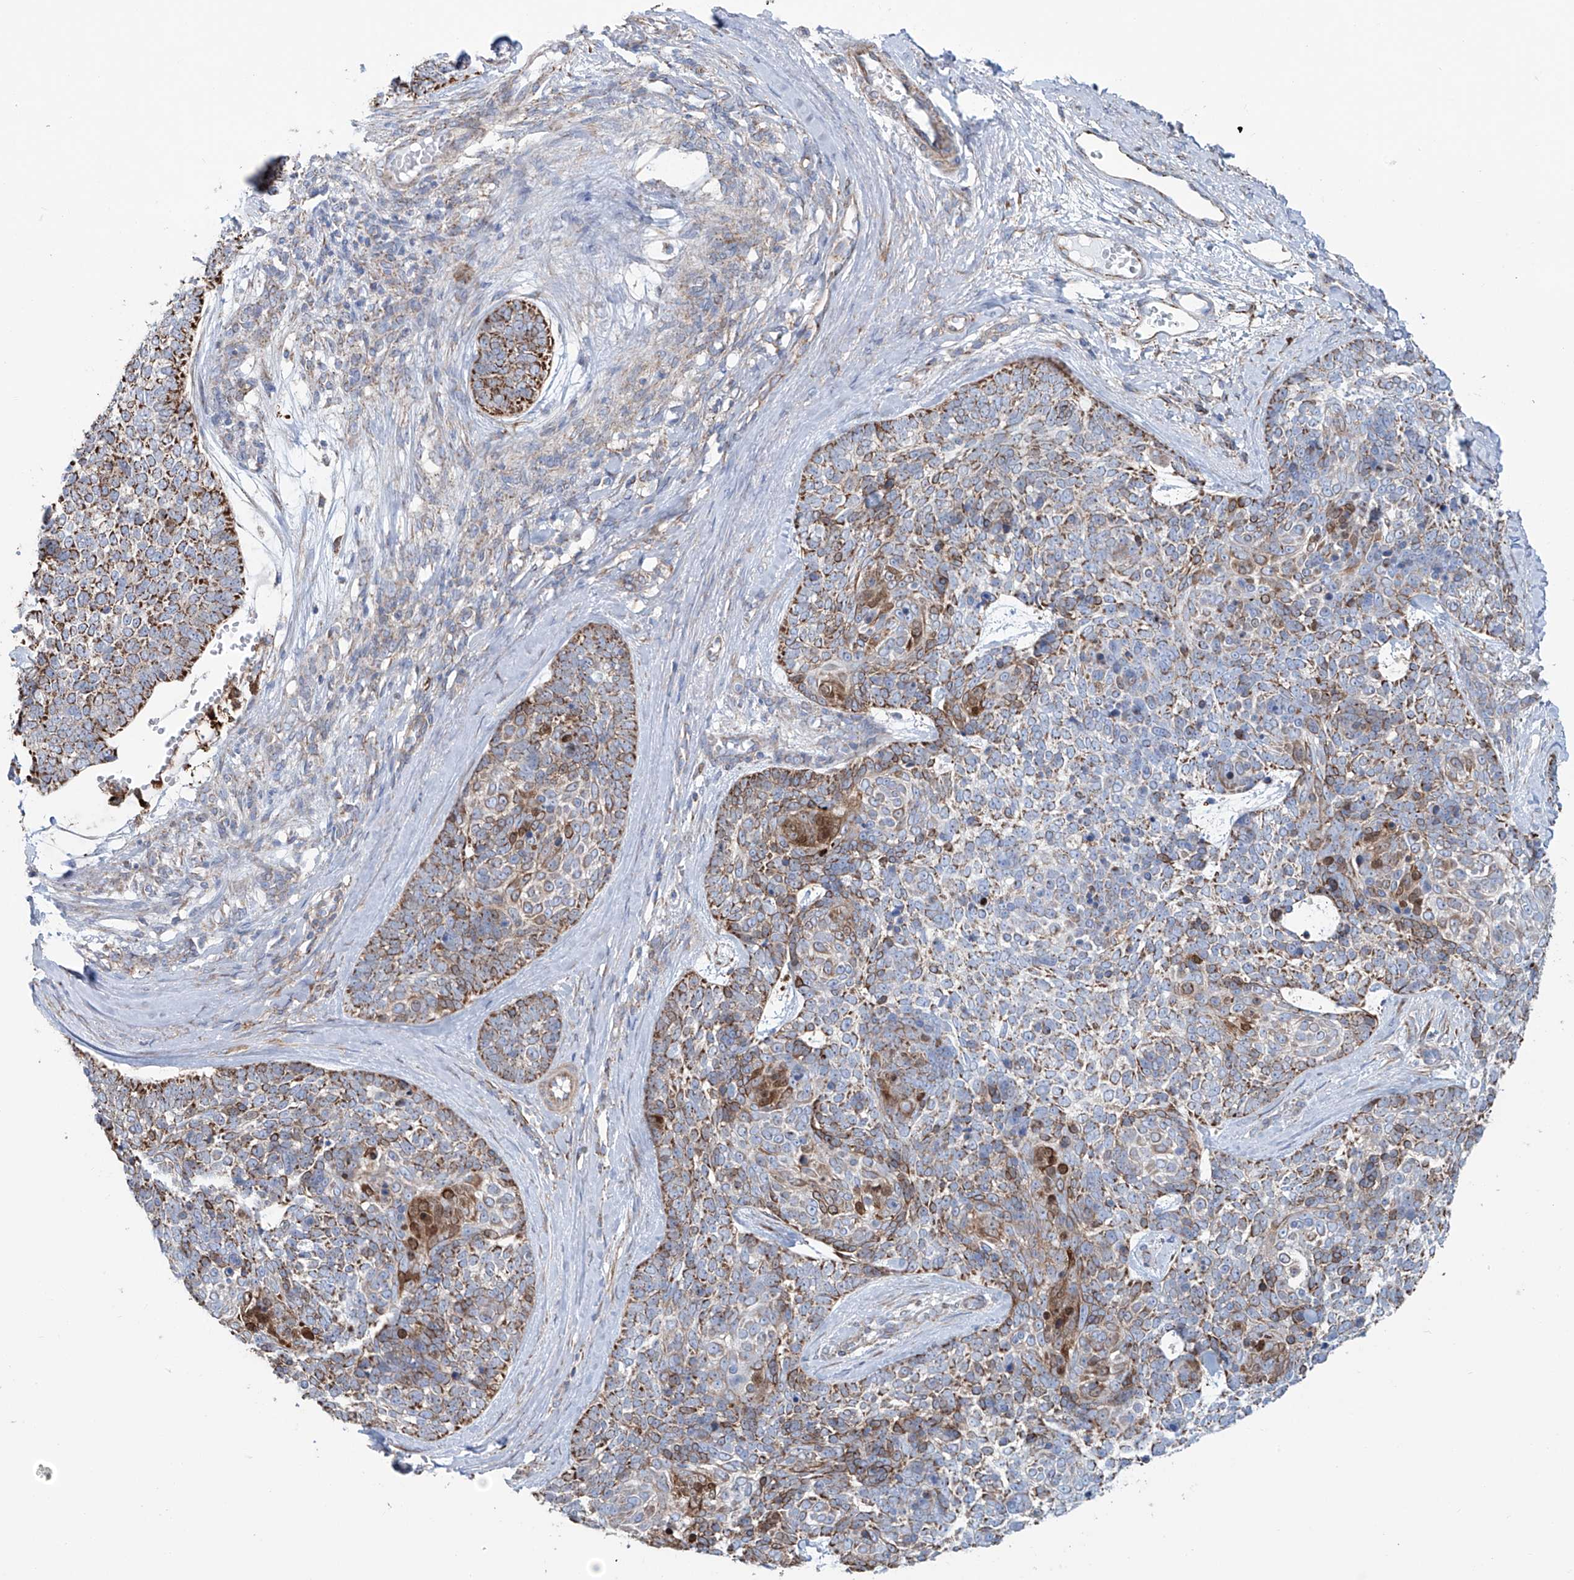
{"staining": {"intensity": "moderate", "quantity": "25%-75%", "location": "cytoplasmic/membranous"}, "tissue": "skin cancer", "cell_type": "Tumor cells", "image_type": "cancer", "snomed": [{"axis": "morphology", "description": "Basal cell carcinoma"}, {"axis": "topography", "description": "Skin"}], "caption": "An image of human skin cancer (basal cell carcinoma) stained for a protein demonstrates moderate cytoplasmic/membranous brown staining in tumor cells. Immunohistochemistry stains the protein of interest in brown and the nuclei are stained blue.", "gene": "ALDH6A1", "patient": {"sex": "female", "age": 81}}